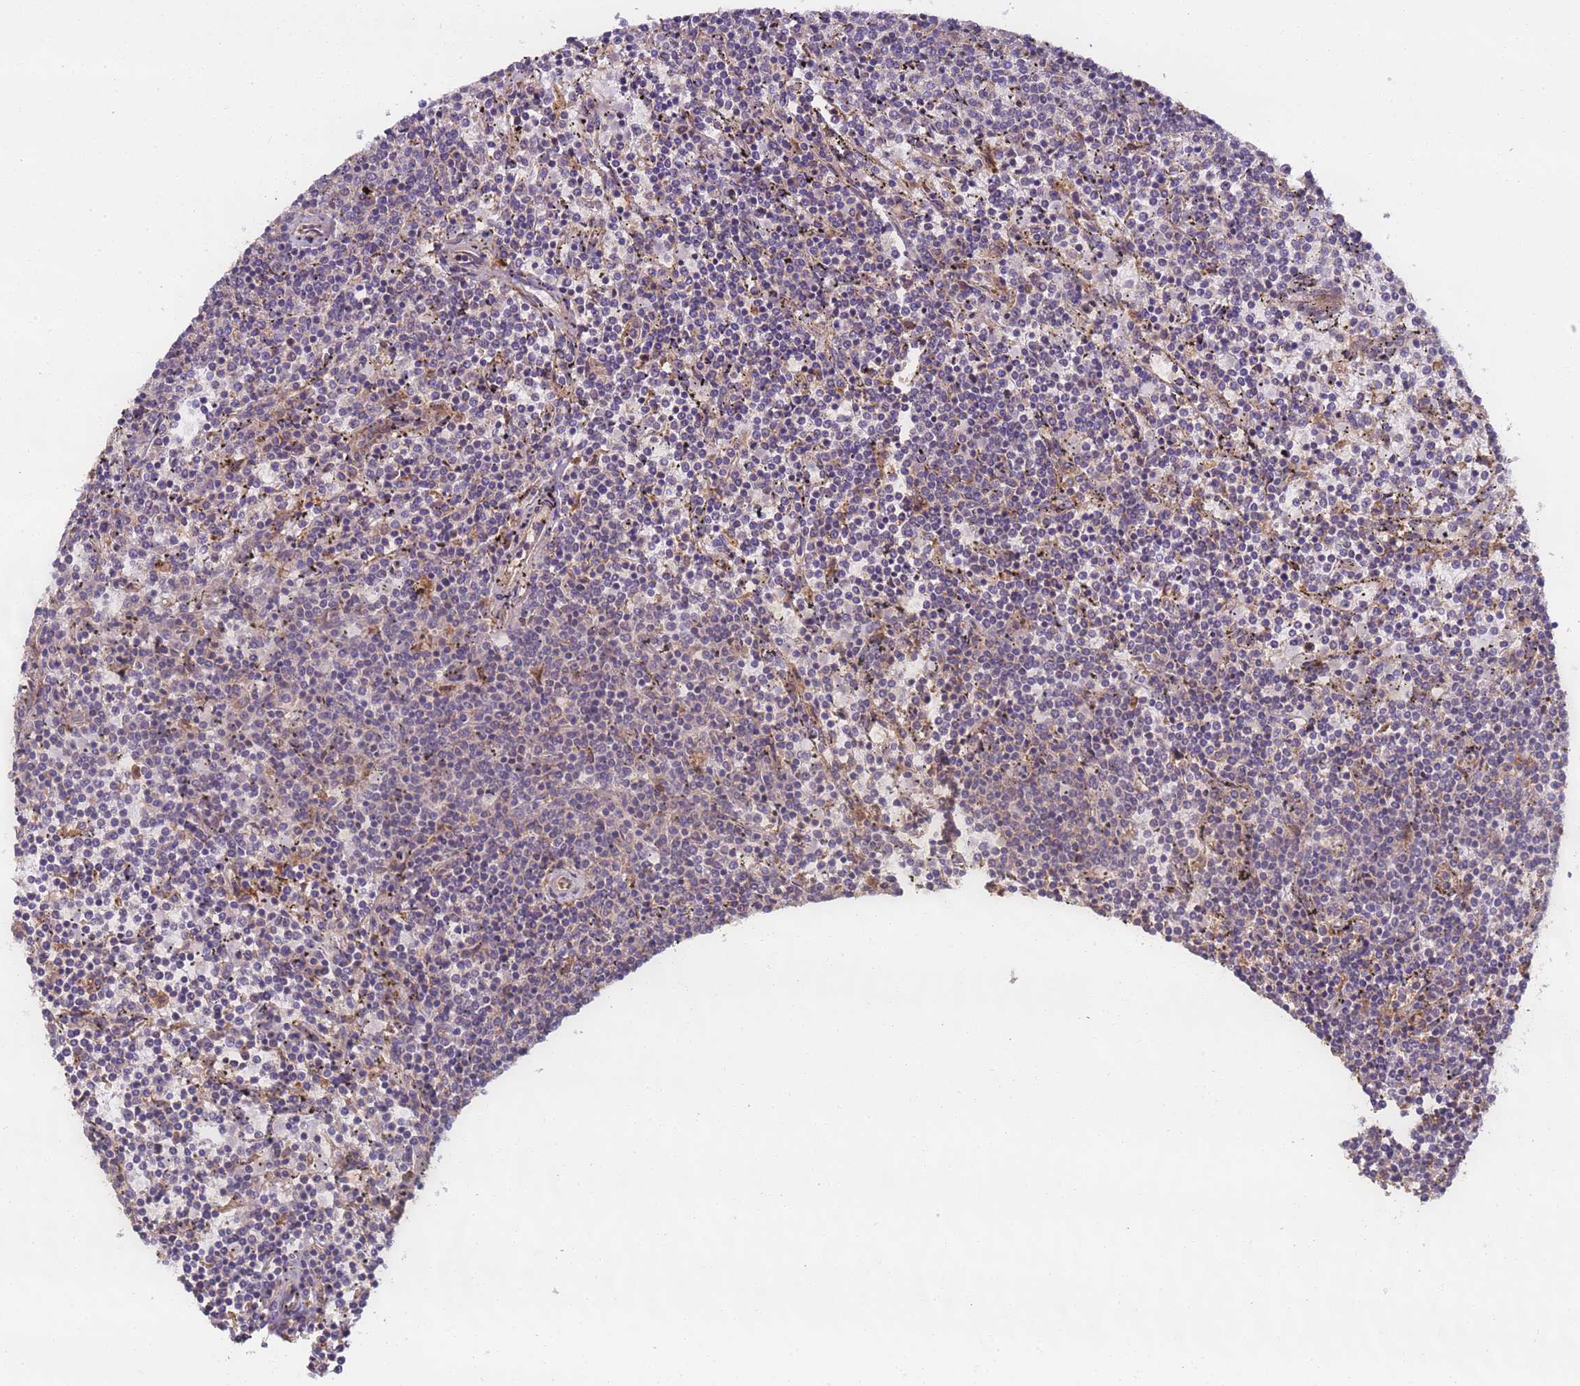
{"staining": {"intensity": "negative", "quantity": "none", "location": "none"}, "tissue": "lymphoma", "cell_type": "Tumor cells", "image_type": "cancer", "snomed": [{"axis": "morphology", "description": "Malignant lymphoma, non-Hodgkin's type, Low grade"}, {"axis": "topography", "description": "Spleen"}], "caption": "The micrograph reveals no staining of tumor cells in lymphoma. (Stains: DAB IHC with hematoxylin counter stain, Microscopy: brightfield microscopy at high magnification).", "gene": "TIGAR", "patient": {"sex": "female", "age": 50}}